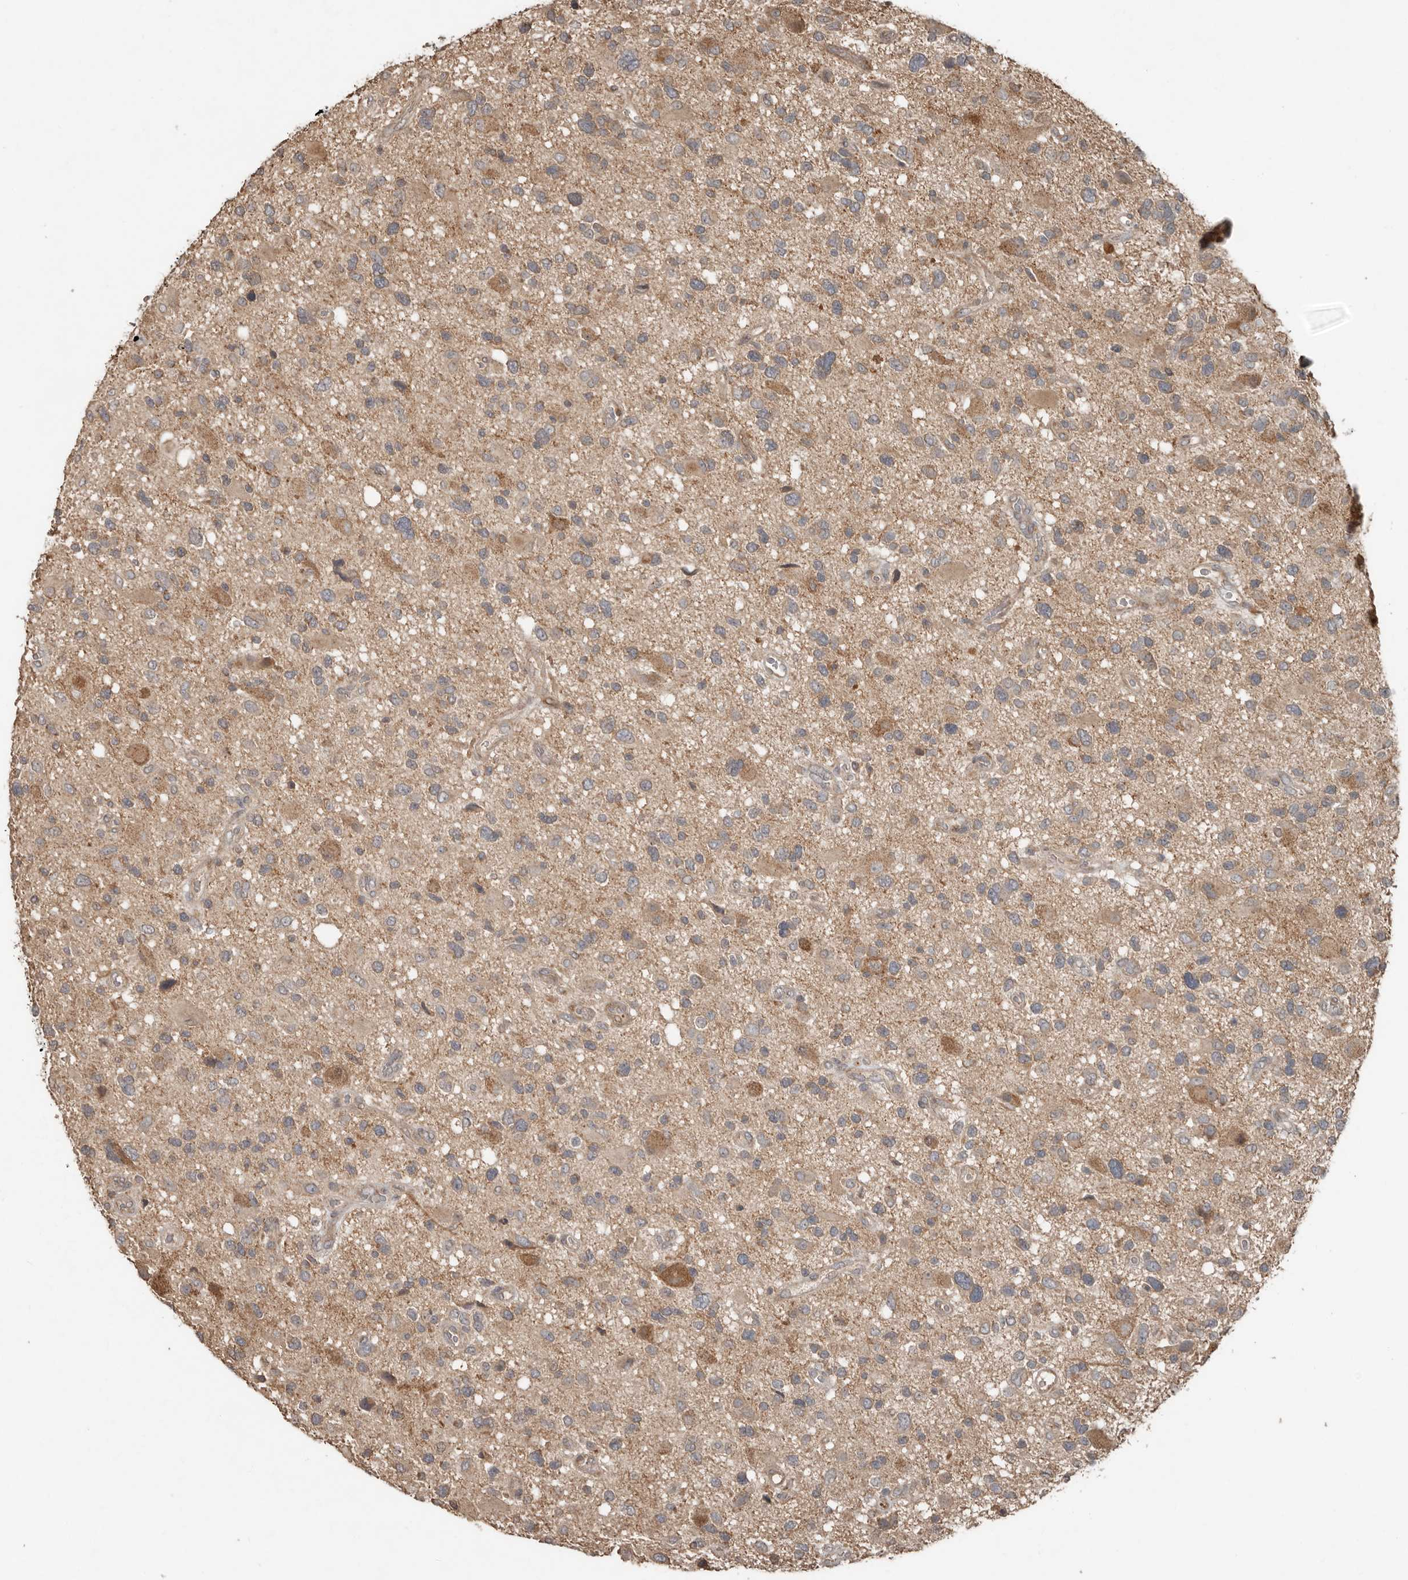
{"staining": {"intensity": "weak", "quantity": ">75%", "location": "cytoplasmic/membranous"}, "tissue": "glioma", "cell_type": "Tumor cells", "image_type": "cancer", "snomed": [{"axis": "morphology", "description": "Glioma, malignant, High grade"}, {"axis": "topography", "description": "Brain"}], "caption": "The photomicrograph demonstrates immunohistochemical staining of glioma. There is weak cytoplasmic/membranous positivity is present in about >75% of tumor cells.", "gene": "SLC6A7", "patient": {"sex": "male", "age": 33}}